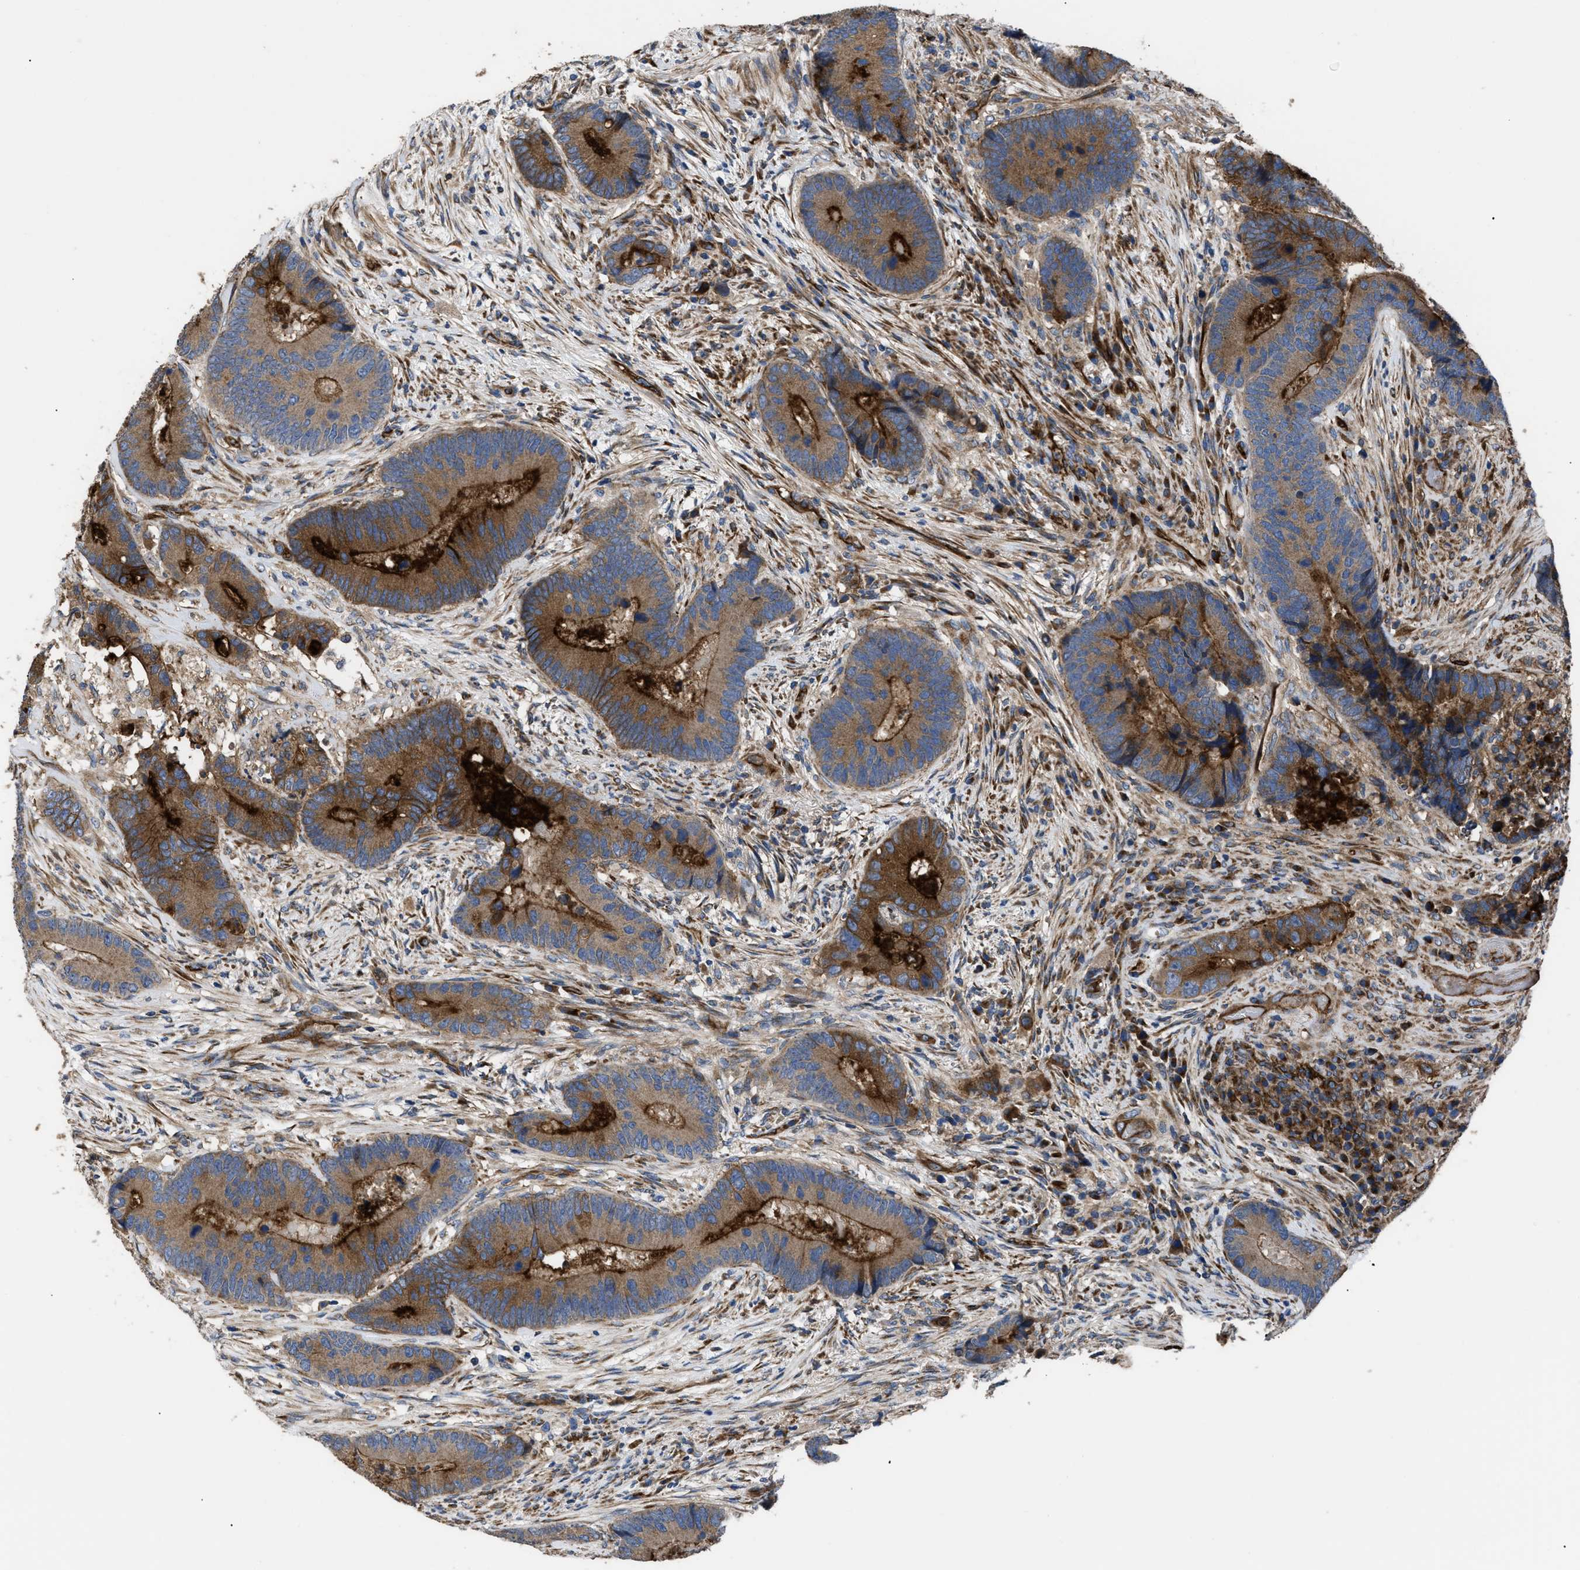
{"staining": {"intensity": "strong", "quantity": ">75%", "location": "cytoplasmic/membranous"}, "tissue": "colorectal cancer", "cell_type": "Tumor cells", "image_type": "cancer", "snomed": [{"axis": "morphology", "description": "Adenocarcinoma, NOS"}, {"axis": "topography", "description": "Rectum"}], "caption": "Adenocarcinoma (colorectal) stained for a protein (brown) displays strong cytoplasmic/membranous positive expression in approximately >75% of tumor cells.", "gene": "NT5E", "patient": {"sex": "female", "age": 89}}